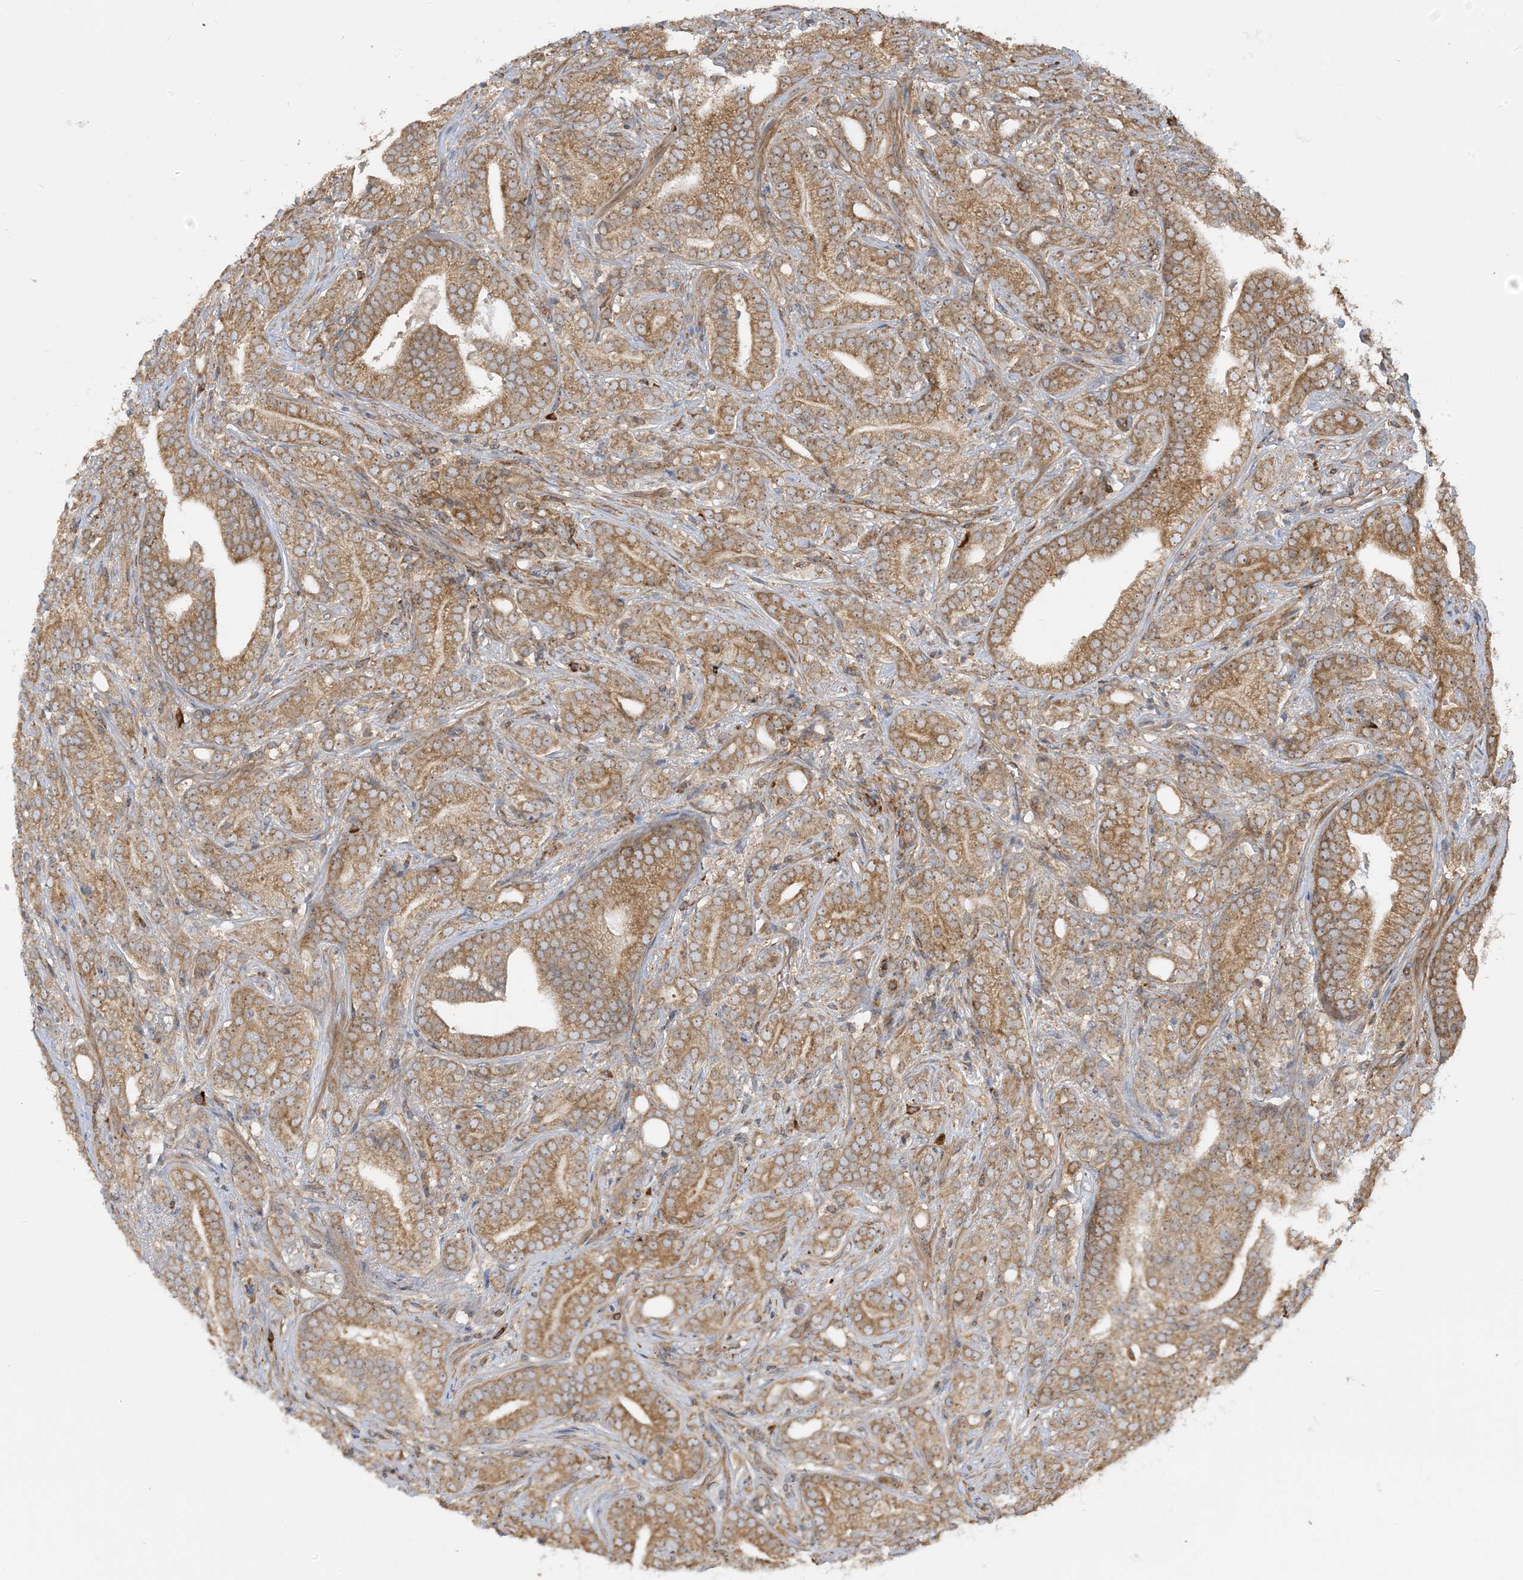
{"staining": {"intensity": "moderate", "quantity": ">75%", "location": "cytoplasmic/membranous"}, "tissue": "prostate cancer", "cell_type": "Tumor cells", "image_type": "cancer", "snomed": [{"axis": "morphology", "description": "Adenocarcinoma, High grade"}, {"axis": "topography", "description": "Prostate"}], "caption": "Immunohistochemical staining of high-grade adenocarcinoma (prostate) shows medium levels of moderate cytoplasmic/membranous expression in approximately >75% of tumor cells.", "gene": "SRP72", "patient": {"sex": "male", "age": 57}}